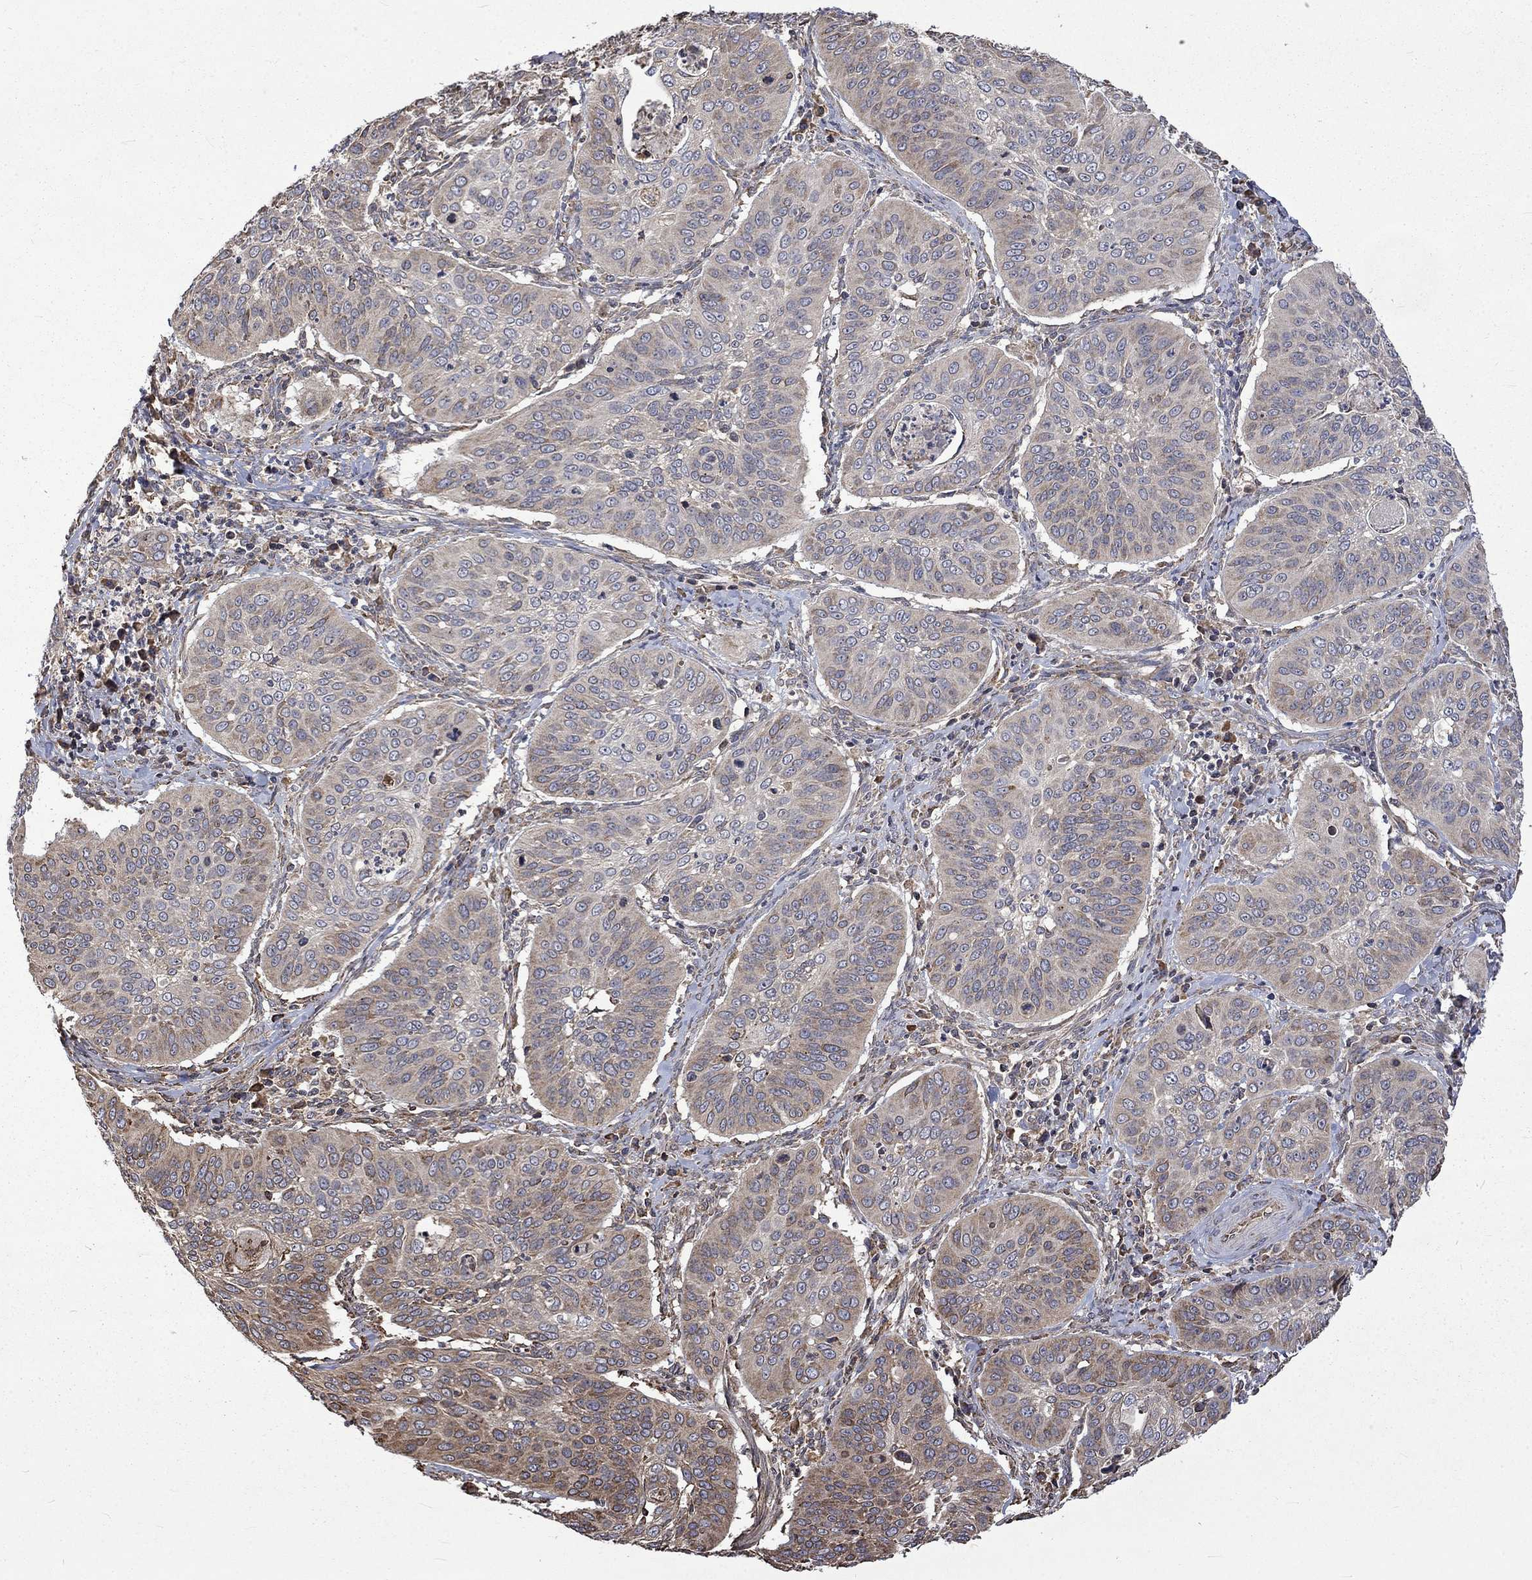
{"staining": {"intensity": "weak", "quantity": "<25%", "location": "cytoplasmic/membranous"}, "tissue": "cervical cancer", "cell_type": "Tumor cells", "image_type": "cancer", "snomed": [{"axis": "morphology", "description": "Normal tissue, NOS"}, {"axis": "morphology", "description": "Squamous cell carcinoma, NOS"}, {"axis": "topography", "description": "Cervix"}], "caption": "The immunohistochemistry photomicrograph has no significant expression in tumor cells of cervical cancer tissue.", "gene": "ESRRA", "patient": {"sex": "female", "age": 39}}